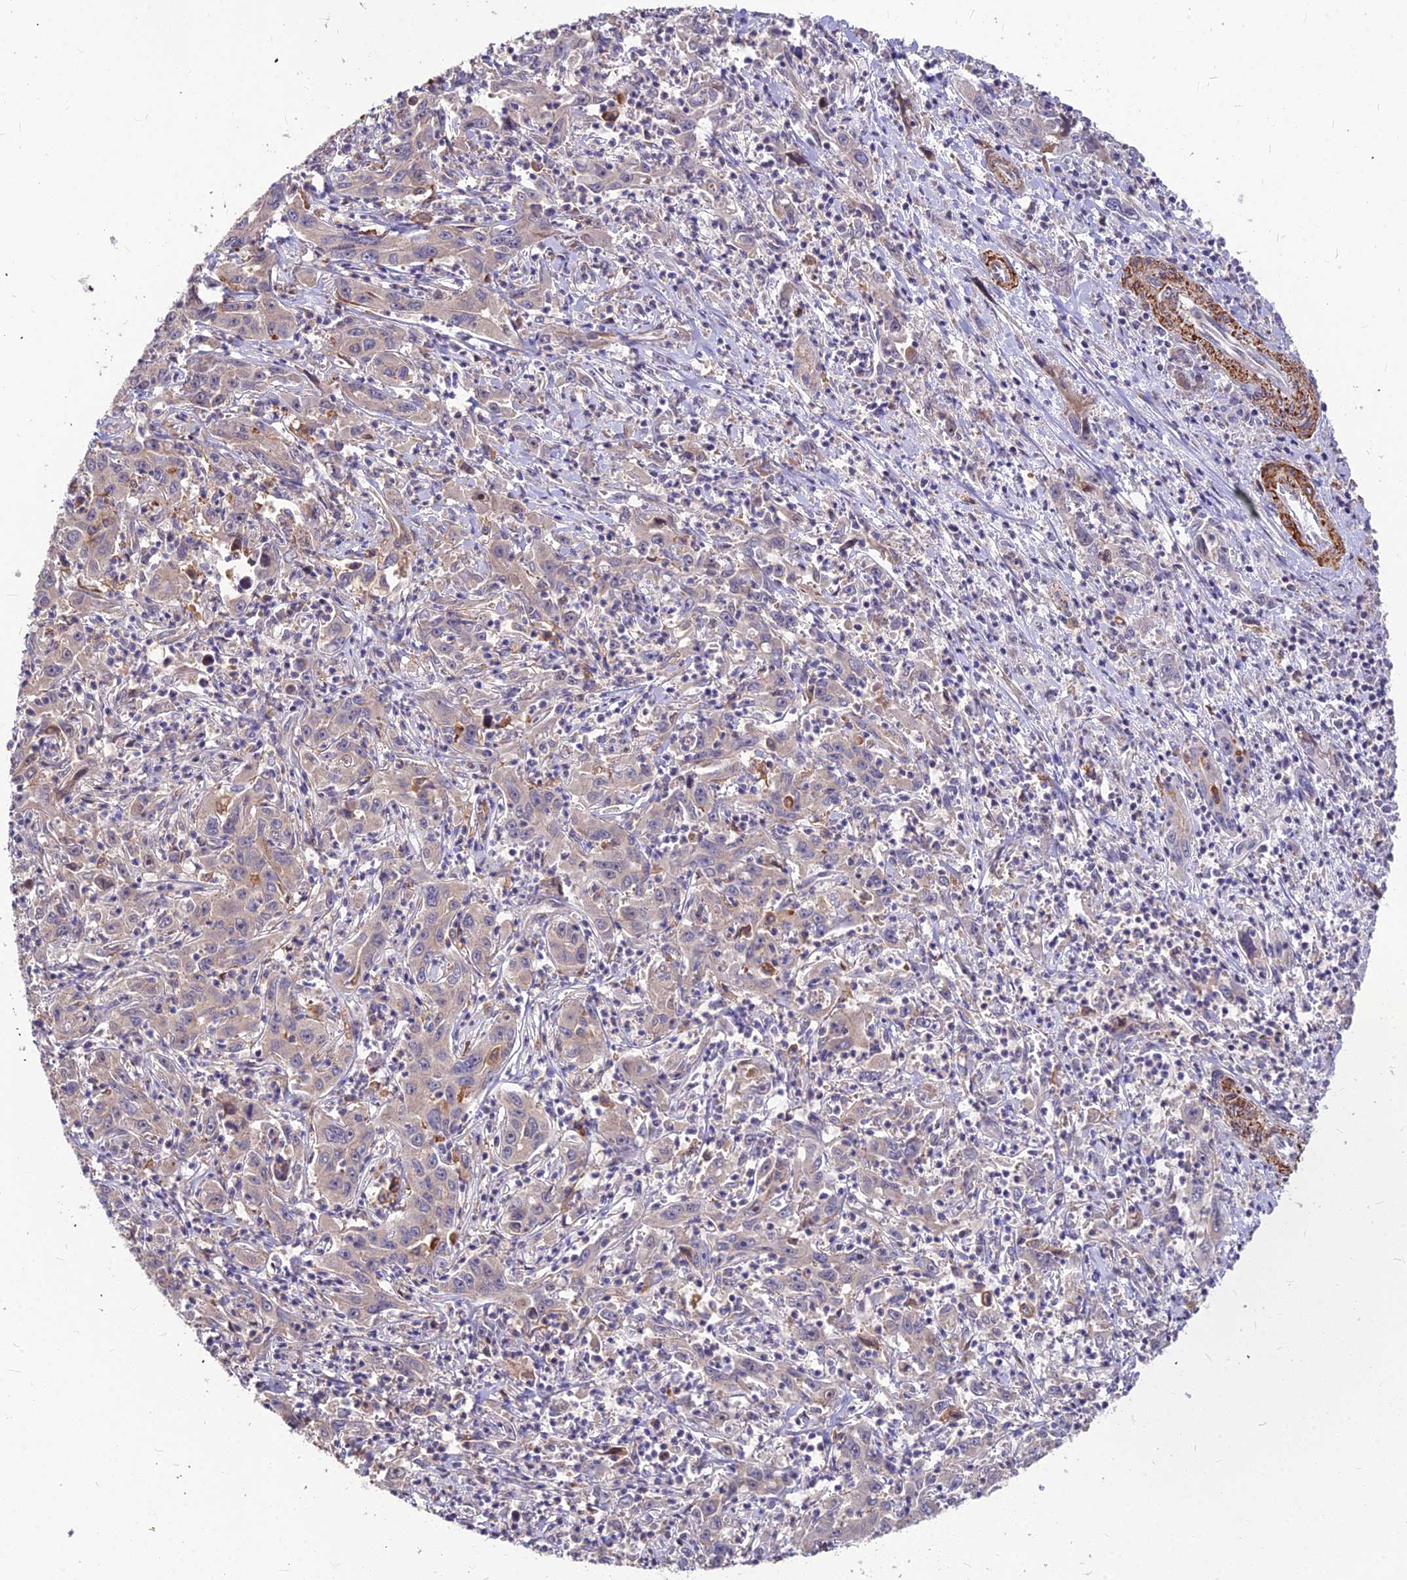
{"staining": {"intensity": "weak", "quantity": "<25%", "location": "cytoplasmic/membranous"}, "tissue": "liver cancer", "cell_type": "Tumor cells", "image_type": "cancer", "snomed": [{"axis": "morphology", "description": "Carcinoma, Hepatocellular, NOS"}, {"axis": "topography", "description": "Liver"}], "caption": "Tumor cells are negative for brown protein staining in hepatocellular carcinoma (liver).", "gene": "LEKR1", "patient": {"sex": "male", "age": 63}}